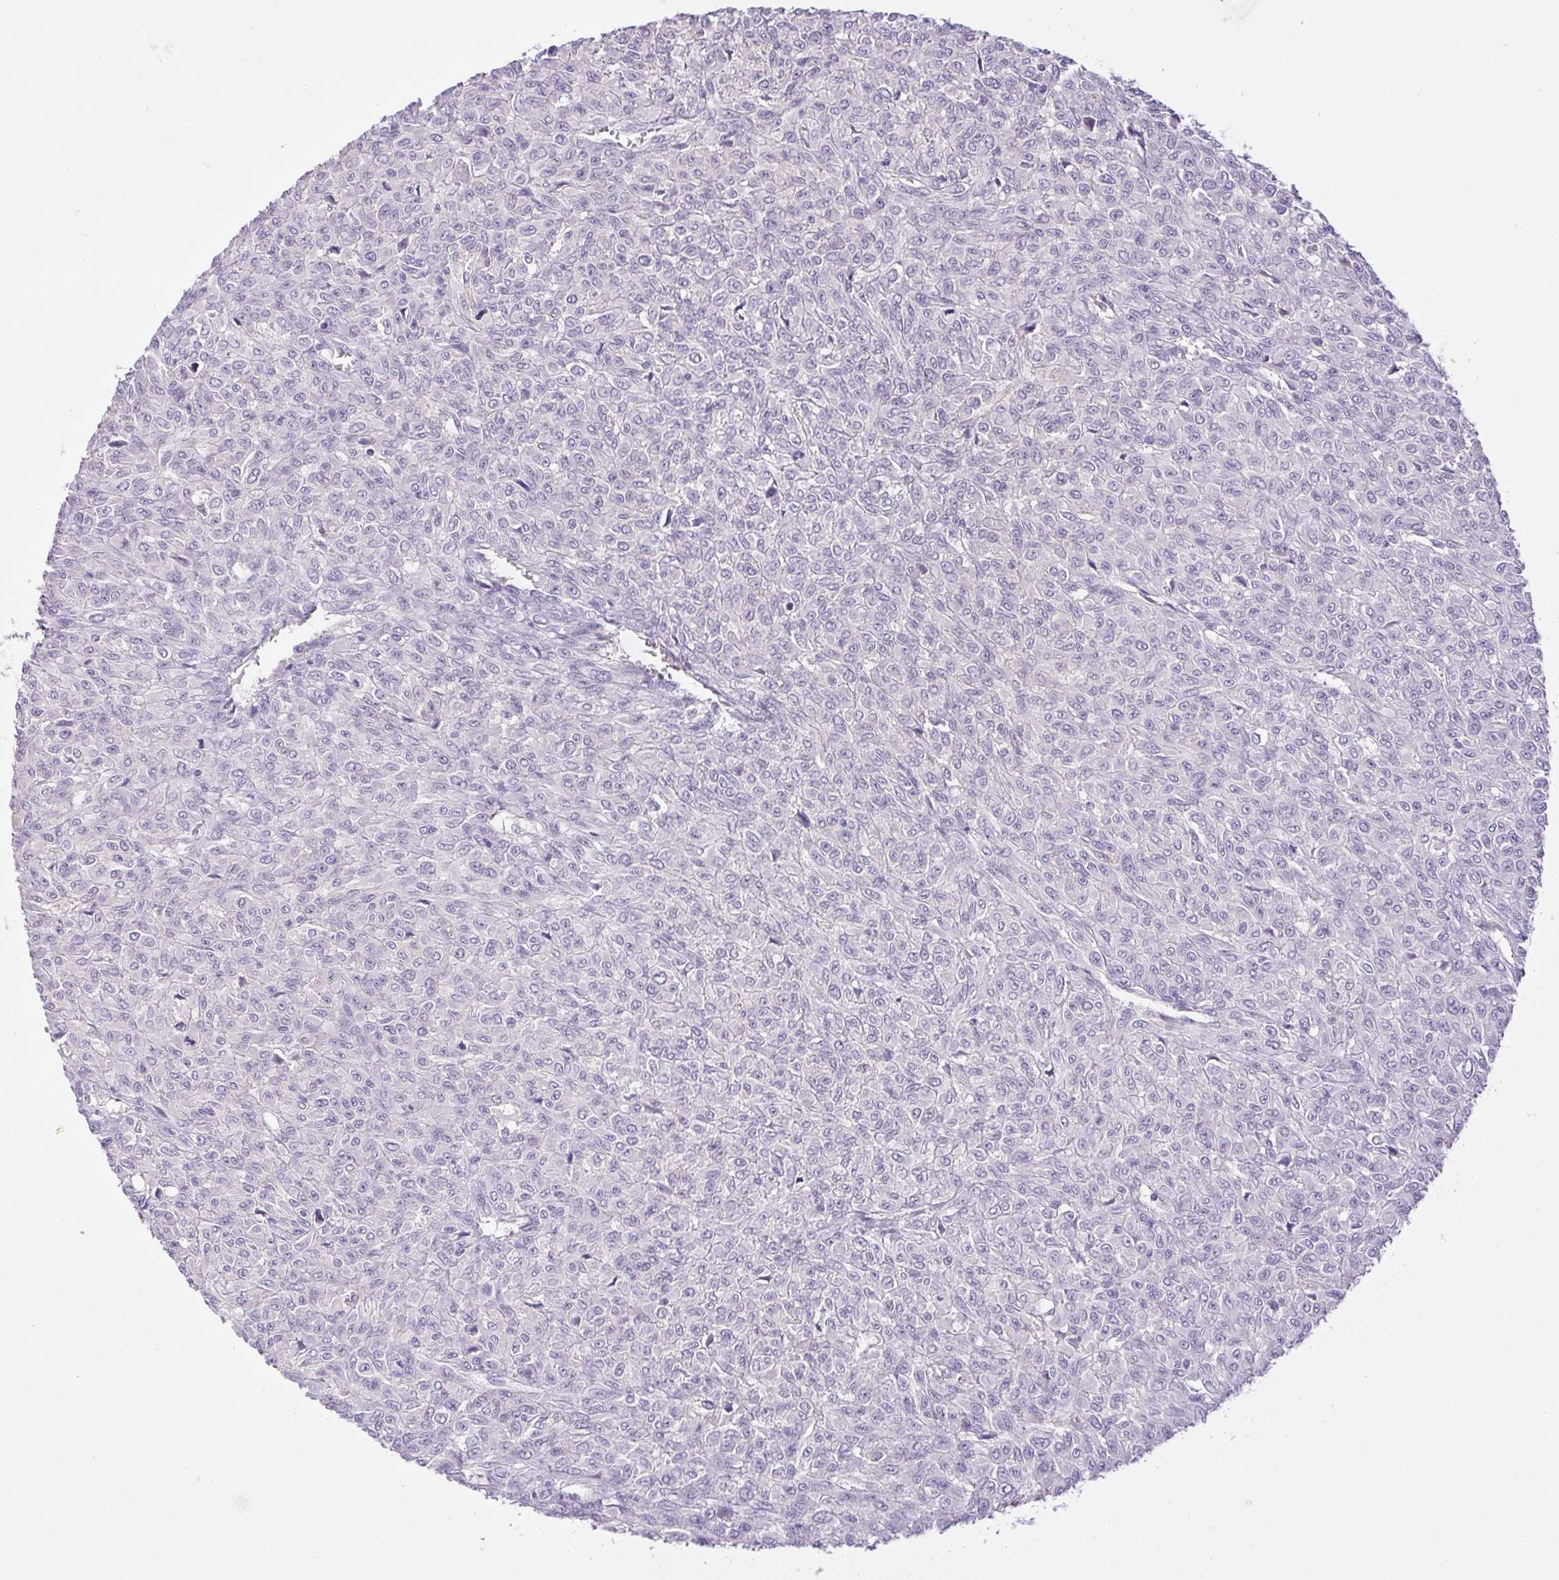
{"staining": {"intensity": "negative", "quantity": "none", "location": "none"}, "tissue": "renal cancer", "cell_type": "Tumor cells", "image_type": "cancer", "snomed": [{"axis": "morphology", "description": "Adenocarcinoma, NOS"}, {"axis": "topography", "description": "Kidney"}], "caption": "A micrograph of human adenocarcinoma (renal) is negative for staining in tumor cells.", "gene": "FAM177B", "patient": {"sex": "male", "age": 58}}